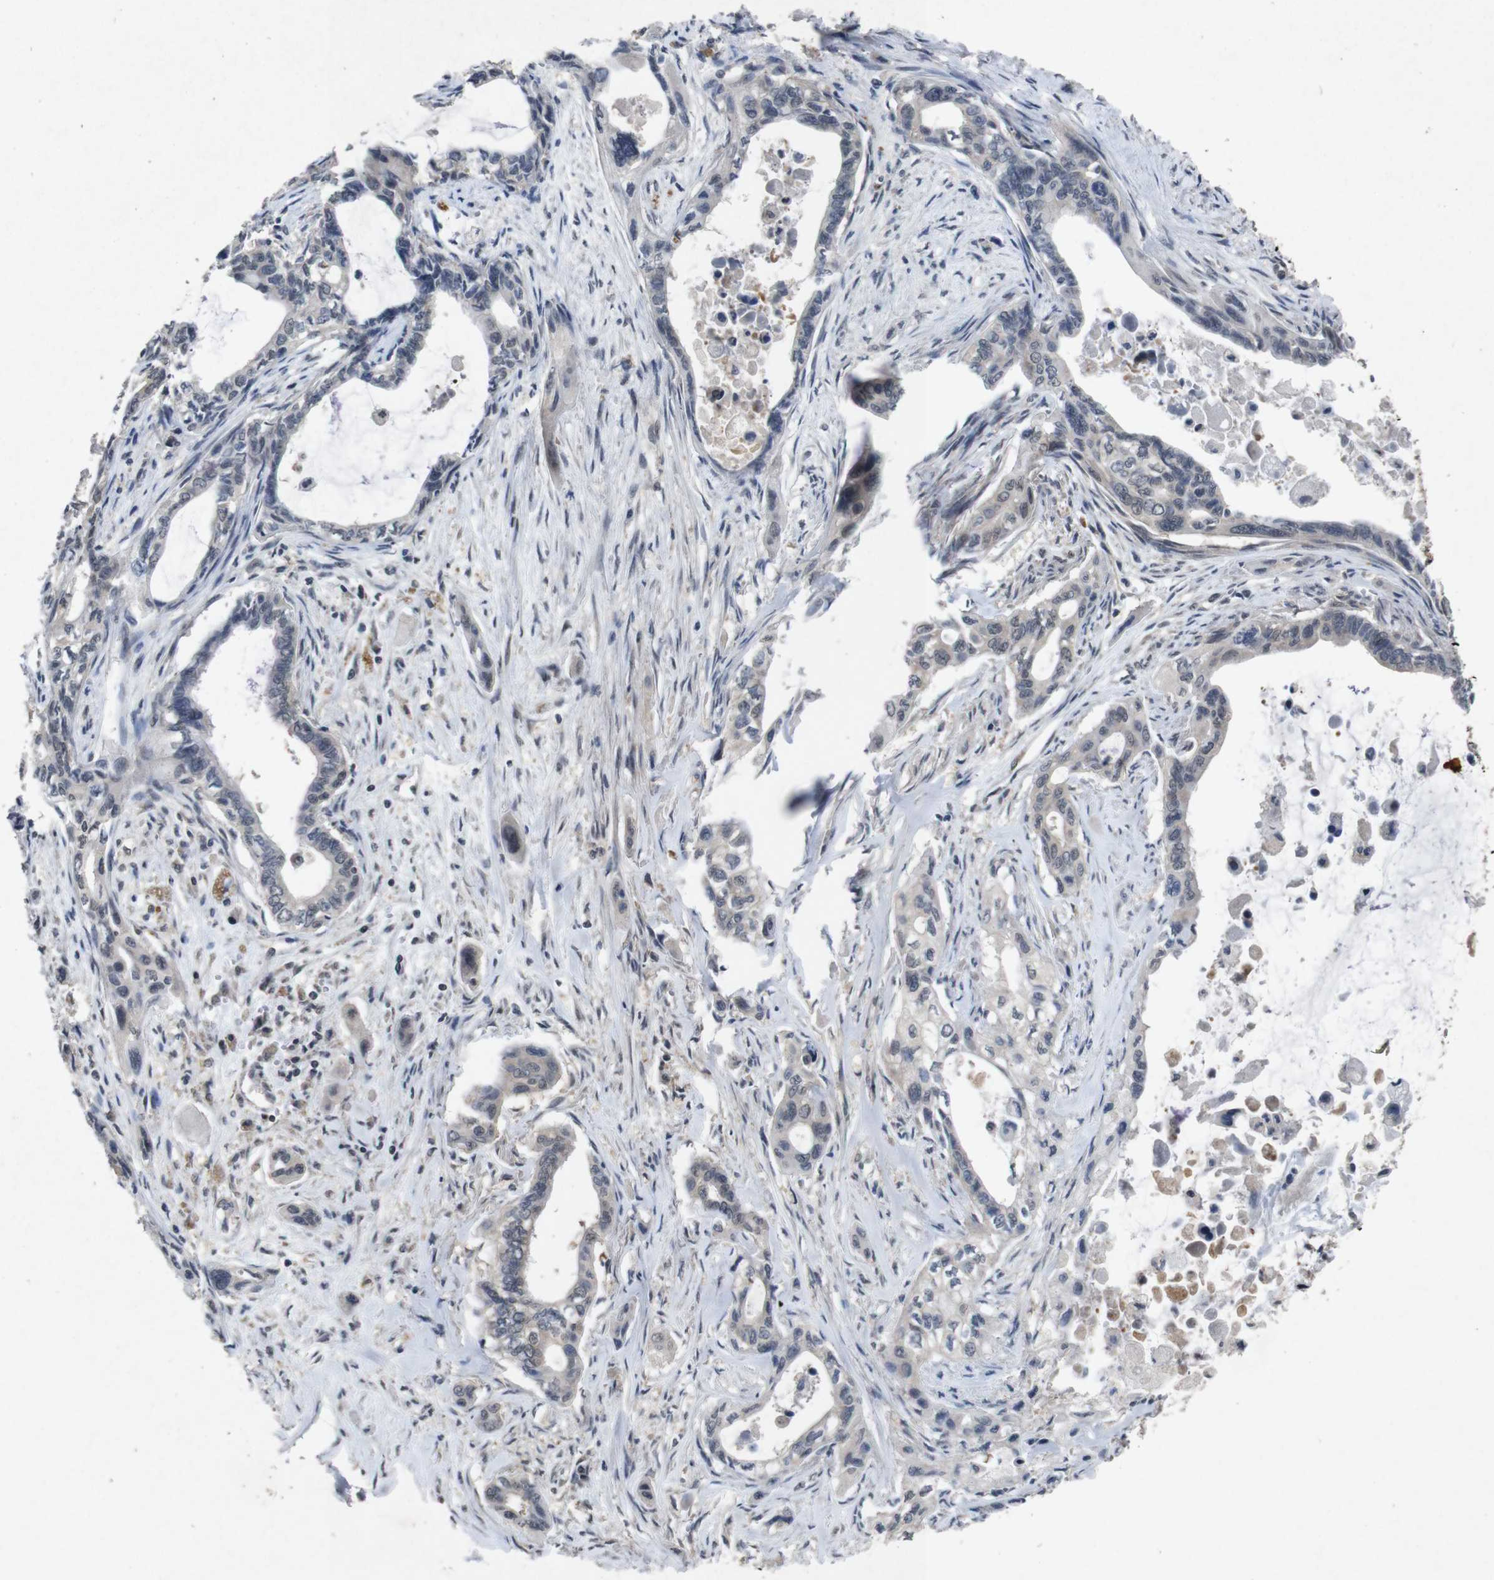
{"staining": {"intensity": "negative", "quantity": "none", "location": "none"}, "tissue": "pancreatic cancer", "cell_type": "Tumor cells", "image_type": "cancer", "snomed": [{"axis": "morphology", "description": "Adenocarcinoma, NOS"}, {"axis": "topography", "description": "Pancreas"}], "caption": "An image of pancreatic cancer (adenocarcinoma) stained for a protein displays no brown staining in tumor cells. (Stains: DAB immunohistochemistry with hematoxylin counter stain, Microscopy: brightfield microscopy at high magnification).", "gene": "AKT3", "patient": {"sex": "male", "age": 73}}